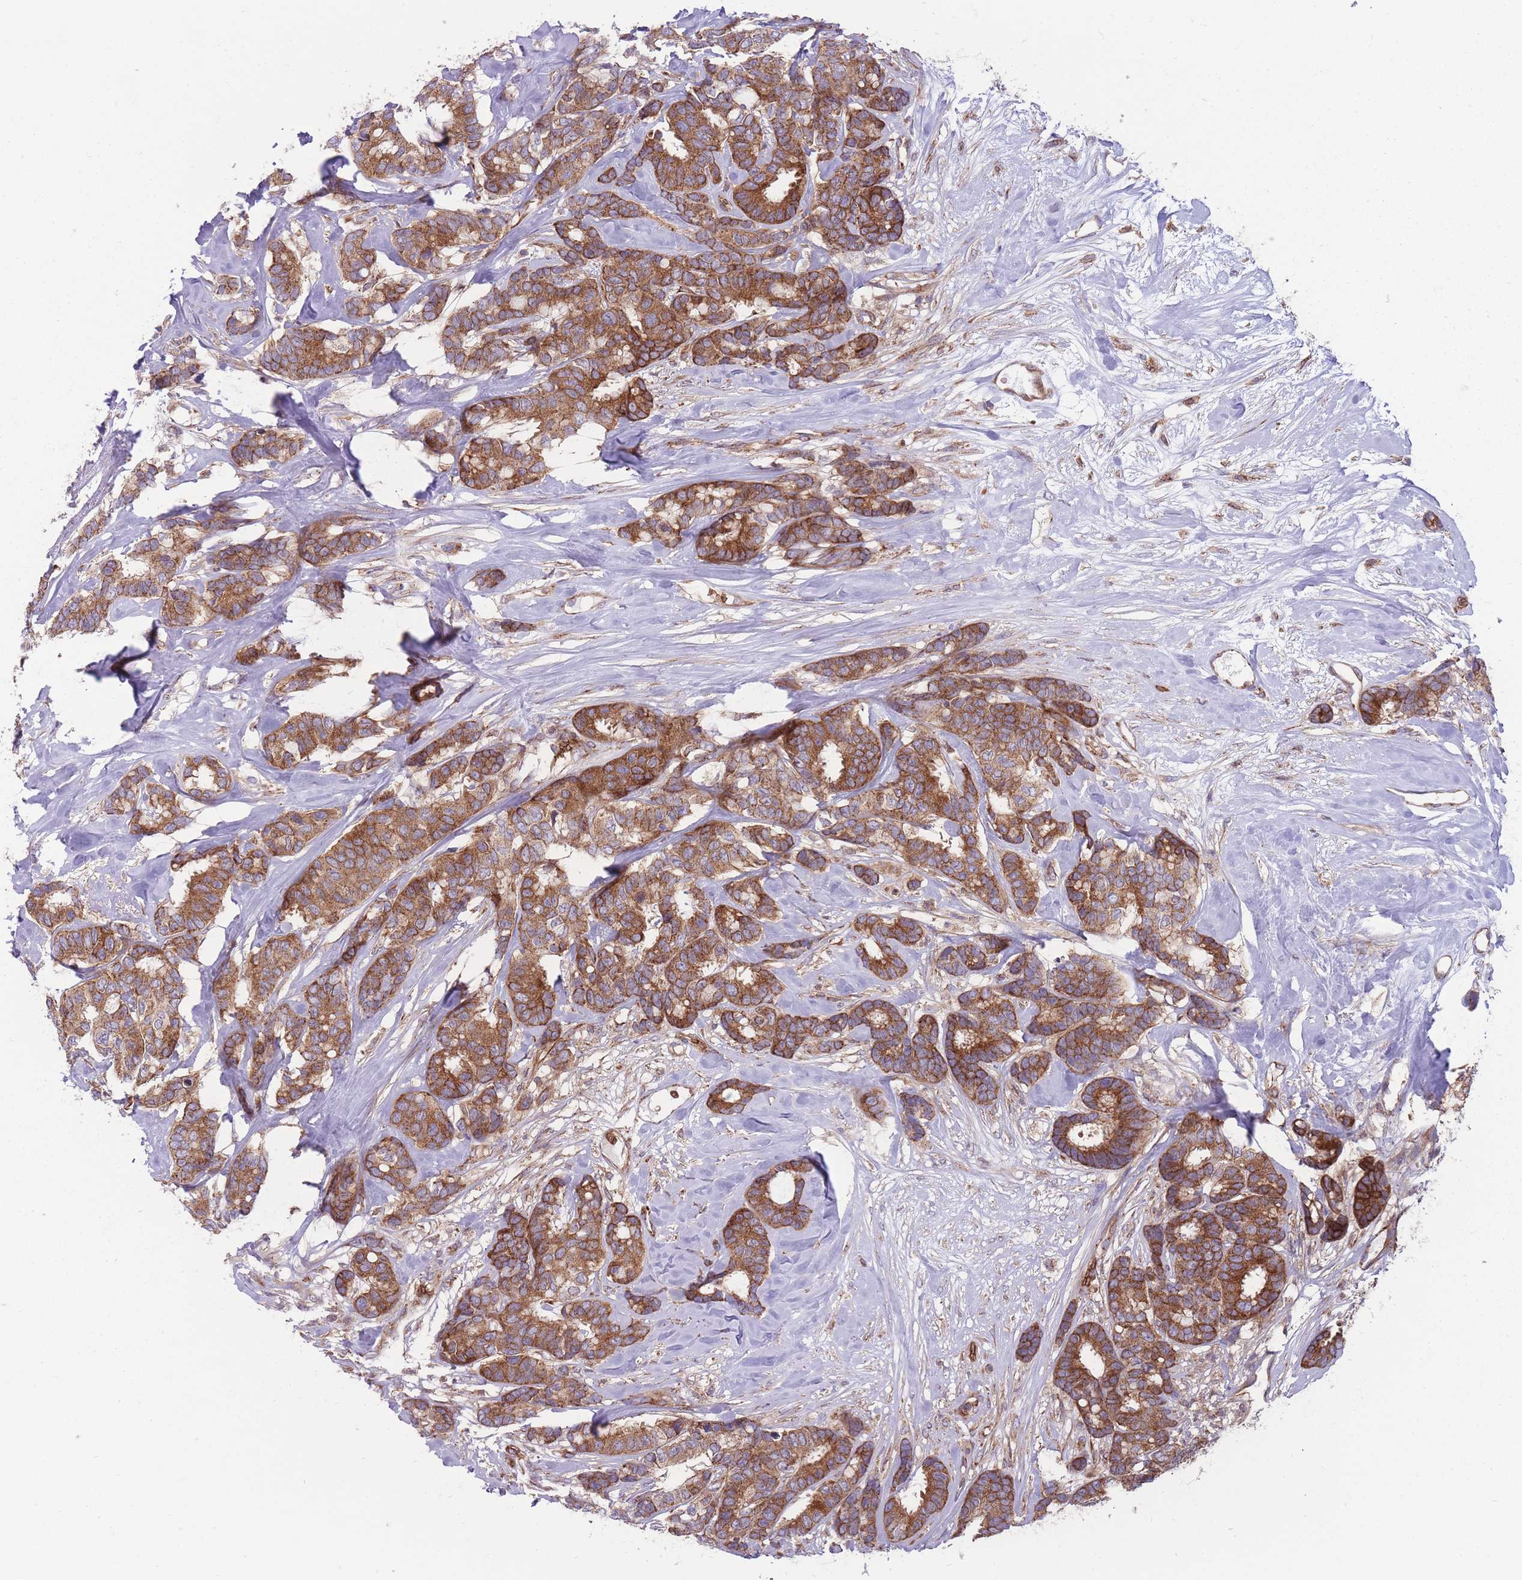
{"staining": {"intensity": "strong", "quantity": ">75%", "location": "cytoplasmic/membranous"}, "tissue": "breast cancer", "cell_type": "Tumor cells", "image_type": "cancer", "snomed": [{"axis": "morphology", "description": "Duct carcinoma"}, {"axis": "topography", "description": "Breast"}], "caption": "Breast intraductal carcinoma was stained to show a protein in brown. There is high levels of strong cytoplasmic/membranous expression in about >75% of tumor cells. (DAB (3,3'-diaminobenzidine) IHC with brightfield microscopy, high magnification).", "gene": "ANKRD10", "patient": {"sex": "female", "age": 87}}